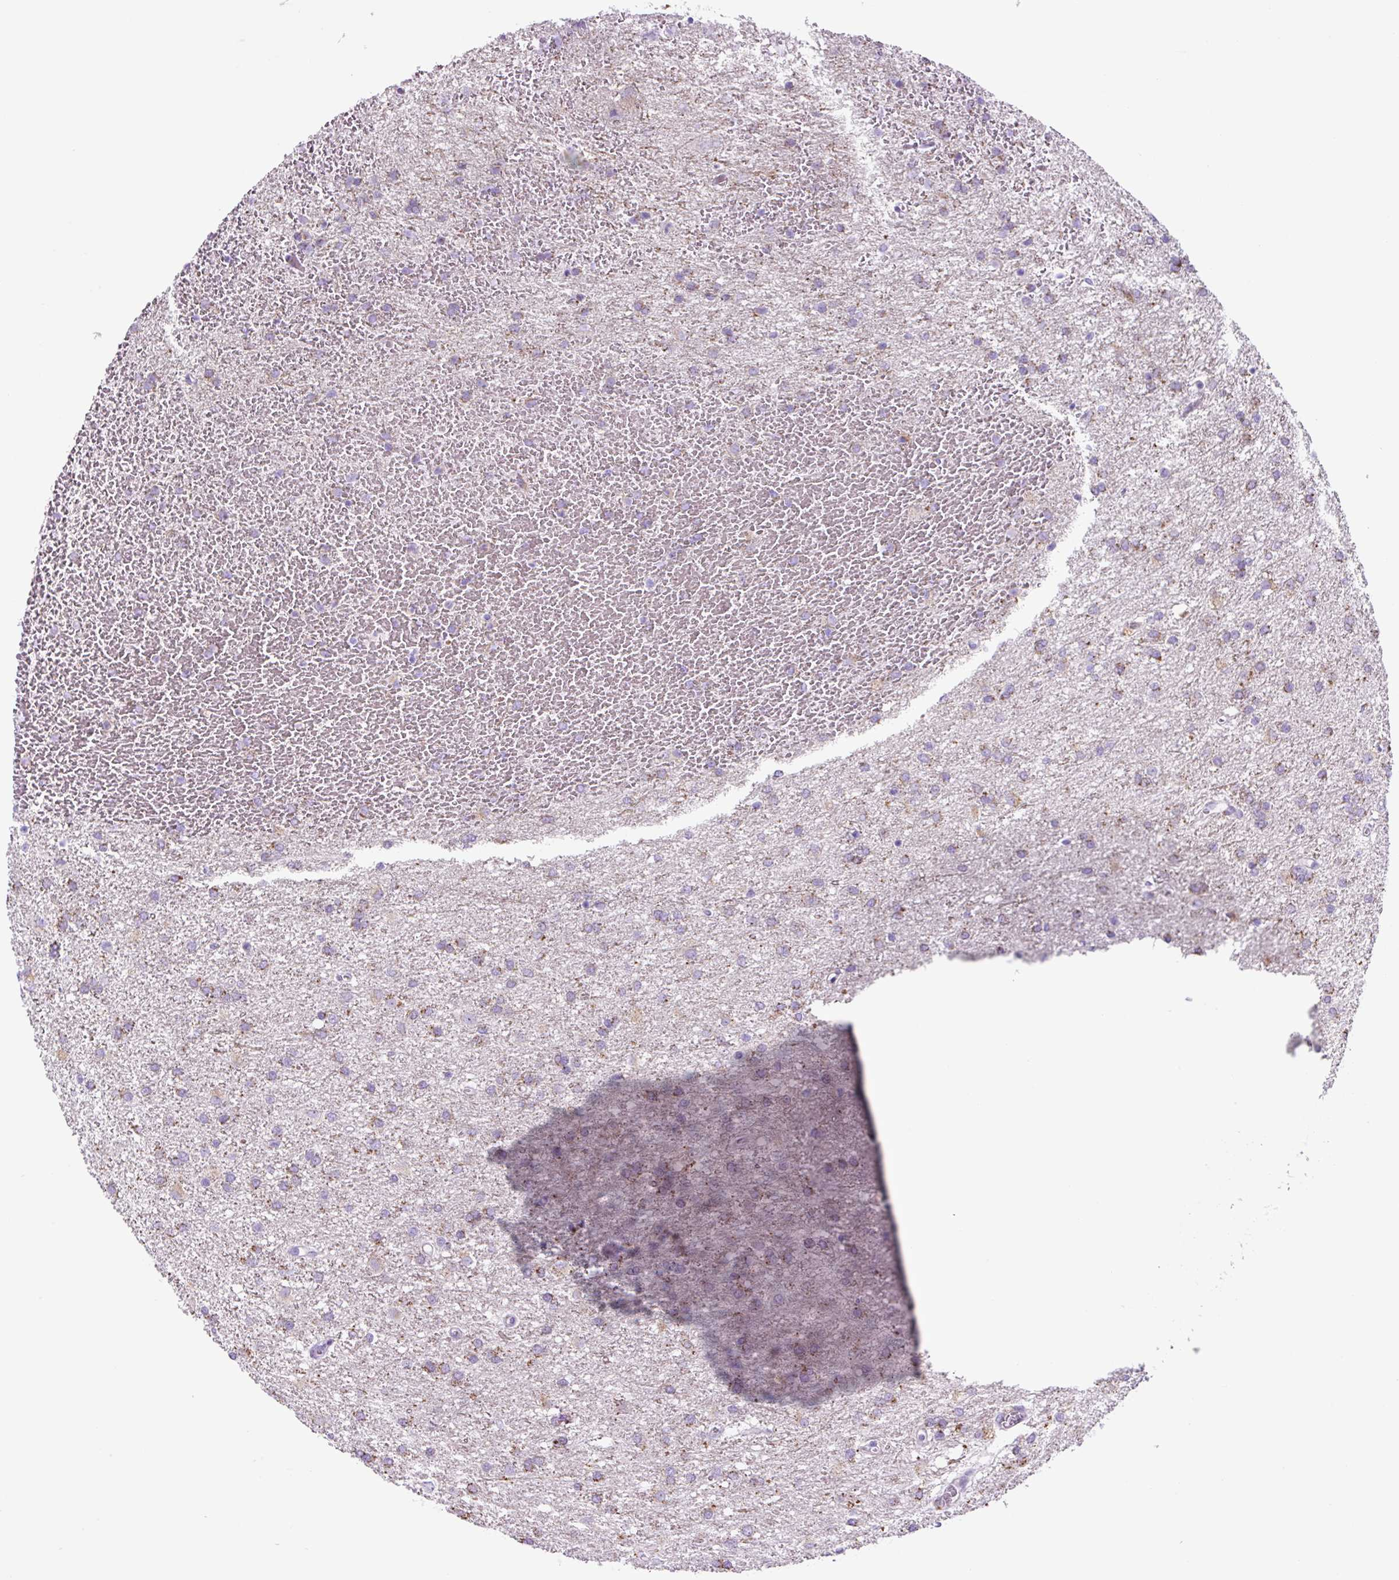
{"staining": {"intensity": "weak", "quantity": "25%-75%", "location": "cytoplasmic/membranous"}, "tissue": "glioma", "cell_type": "Tumor cells", "image_type": "cancer", "snomed": [{"axis": "morphology", "description": "Glioma, malignant, High grade"}, {"axis": "topography", "description": "Brain"}], "caption": "Immunohistochemical staining of glioma shows low levels of weak cytoplasmic/membranous protein staining in about 25%-75% of tumor cells. (brown staining indicates protein expression, while blue staining denotes nuclei).", "gene": "LCN10", "patient": {"sex": "female", "age": 50}}